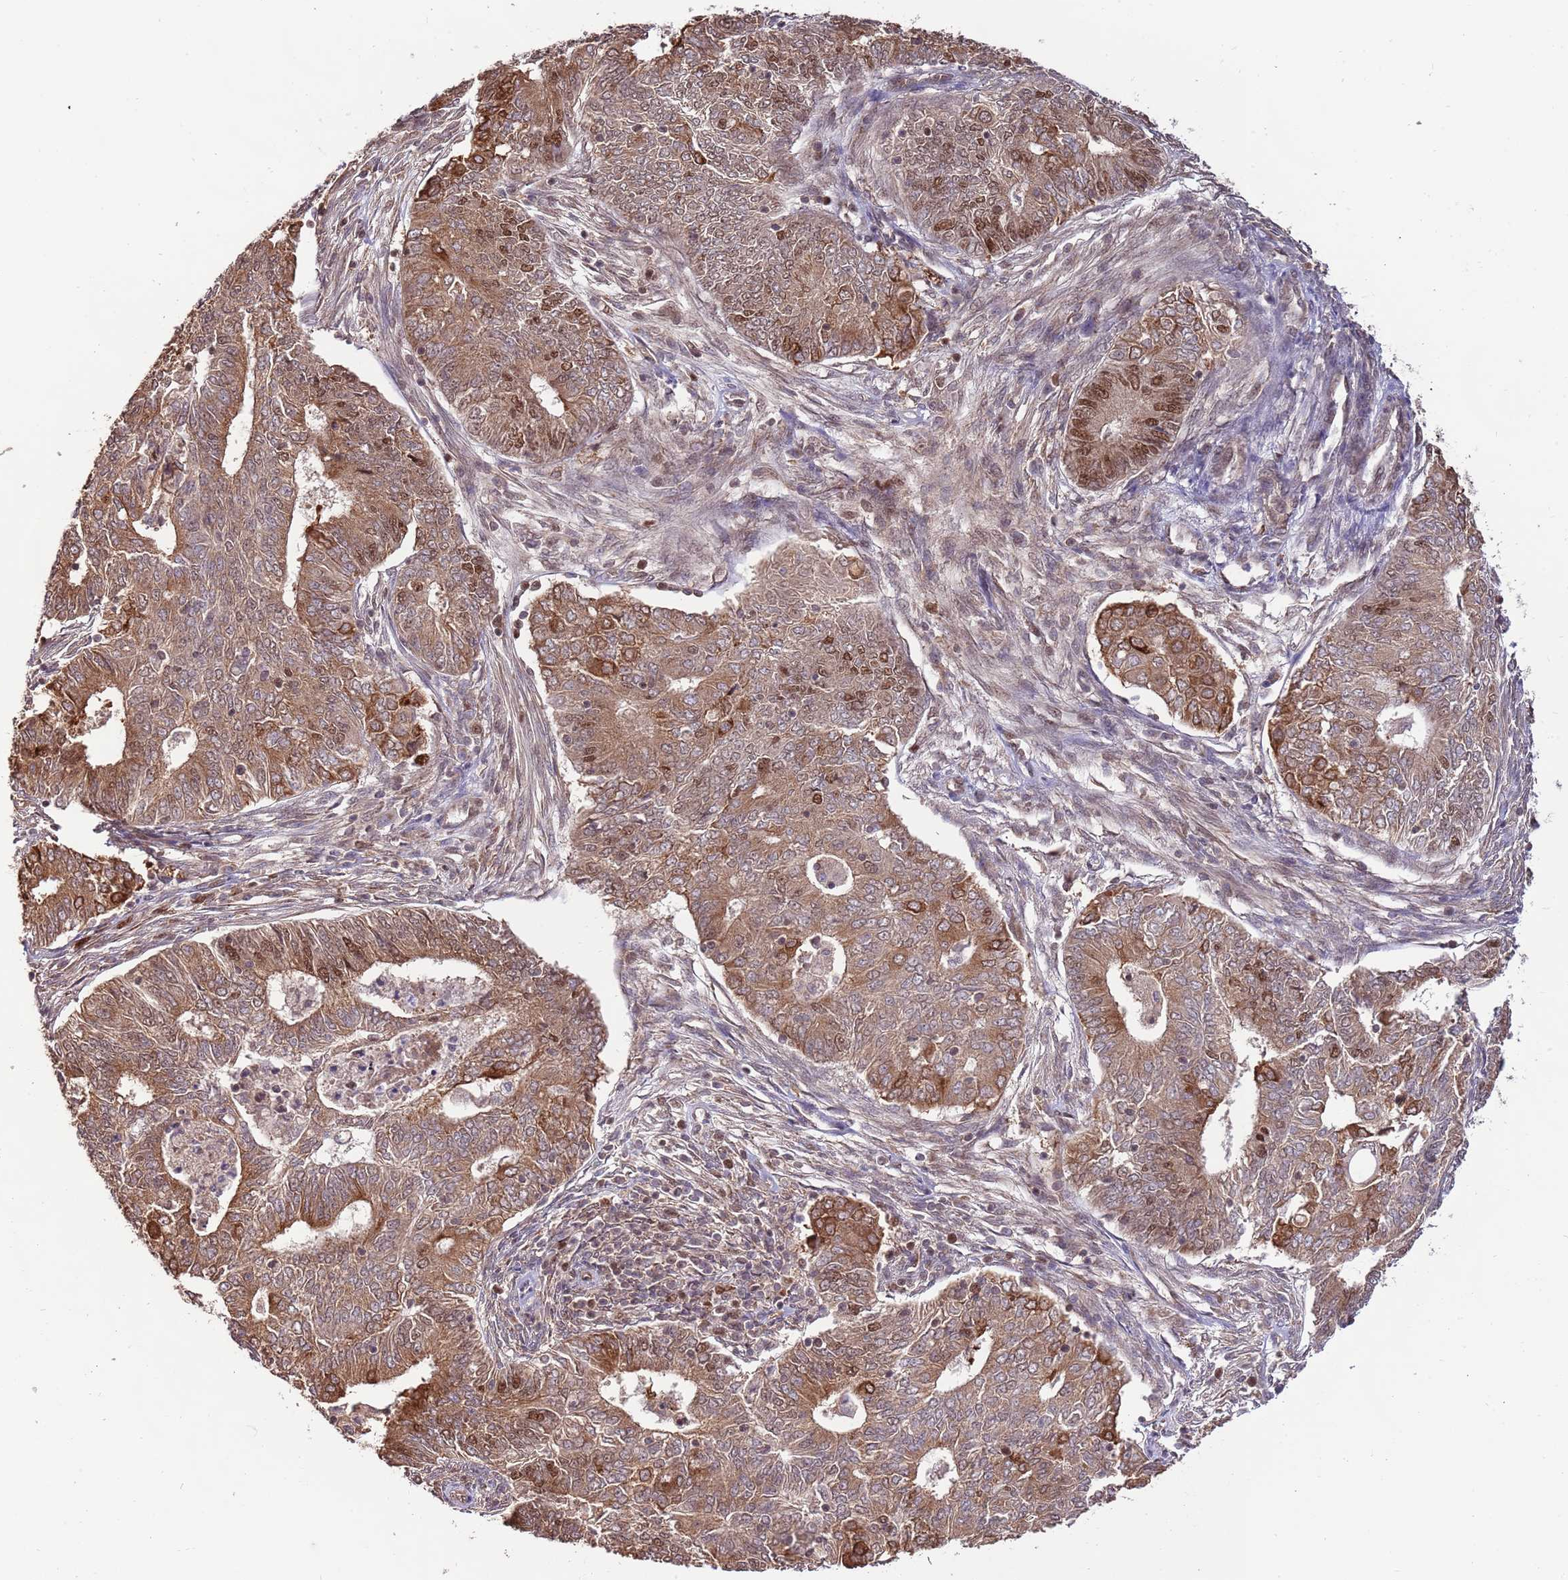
{"staining": {"intensity": "strong", "quantity": ">75%", "location": "cytoplasmic/membranous,nuclear"}, "tissue": "endometrial cancer", "cell_type": "Tumor cells", "image_type": "cancer", "snomed": [{"axis": "morphology", "description": "Adenocarcinoma, NOS"}, {"axis": "topography", "description": "Endometrium"}], "caption": "Tumor cells reveal high levels of strong cytoplasmic/membranous and nuclear expression in approximately >75% of cells in endometrial adenocarcinoma.", "gene": "RIF1", "patient": {"sex": "female", "age": 62}}